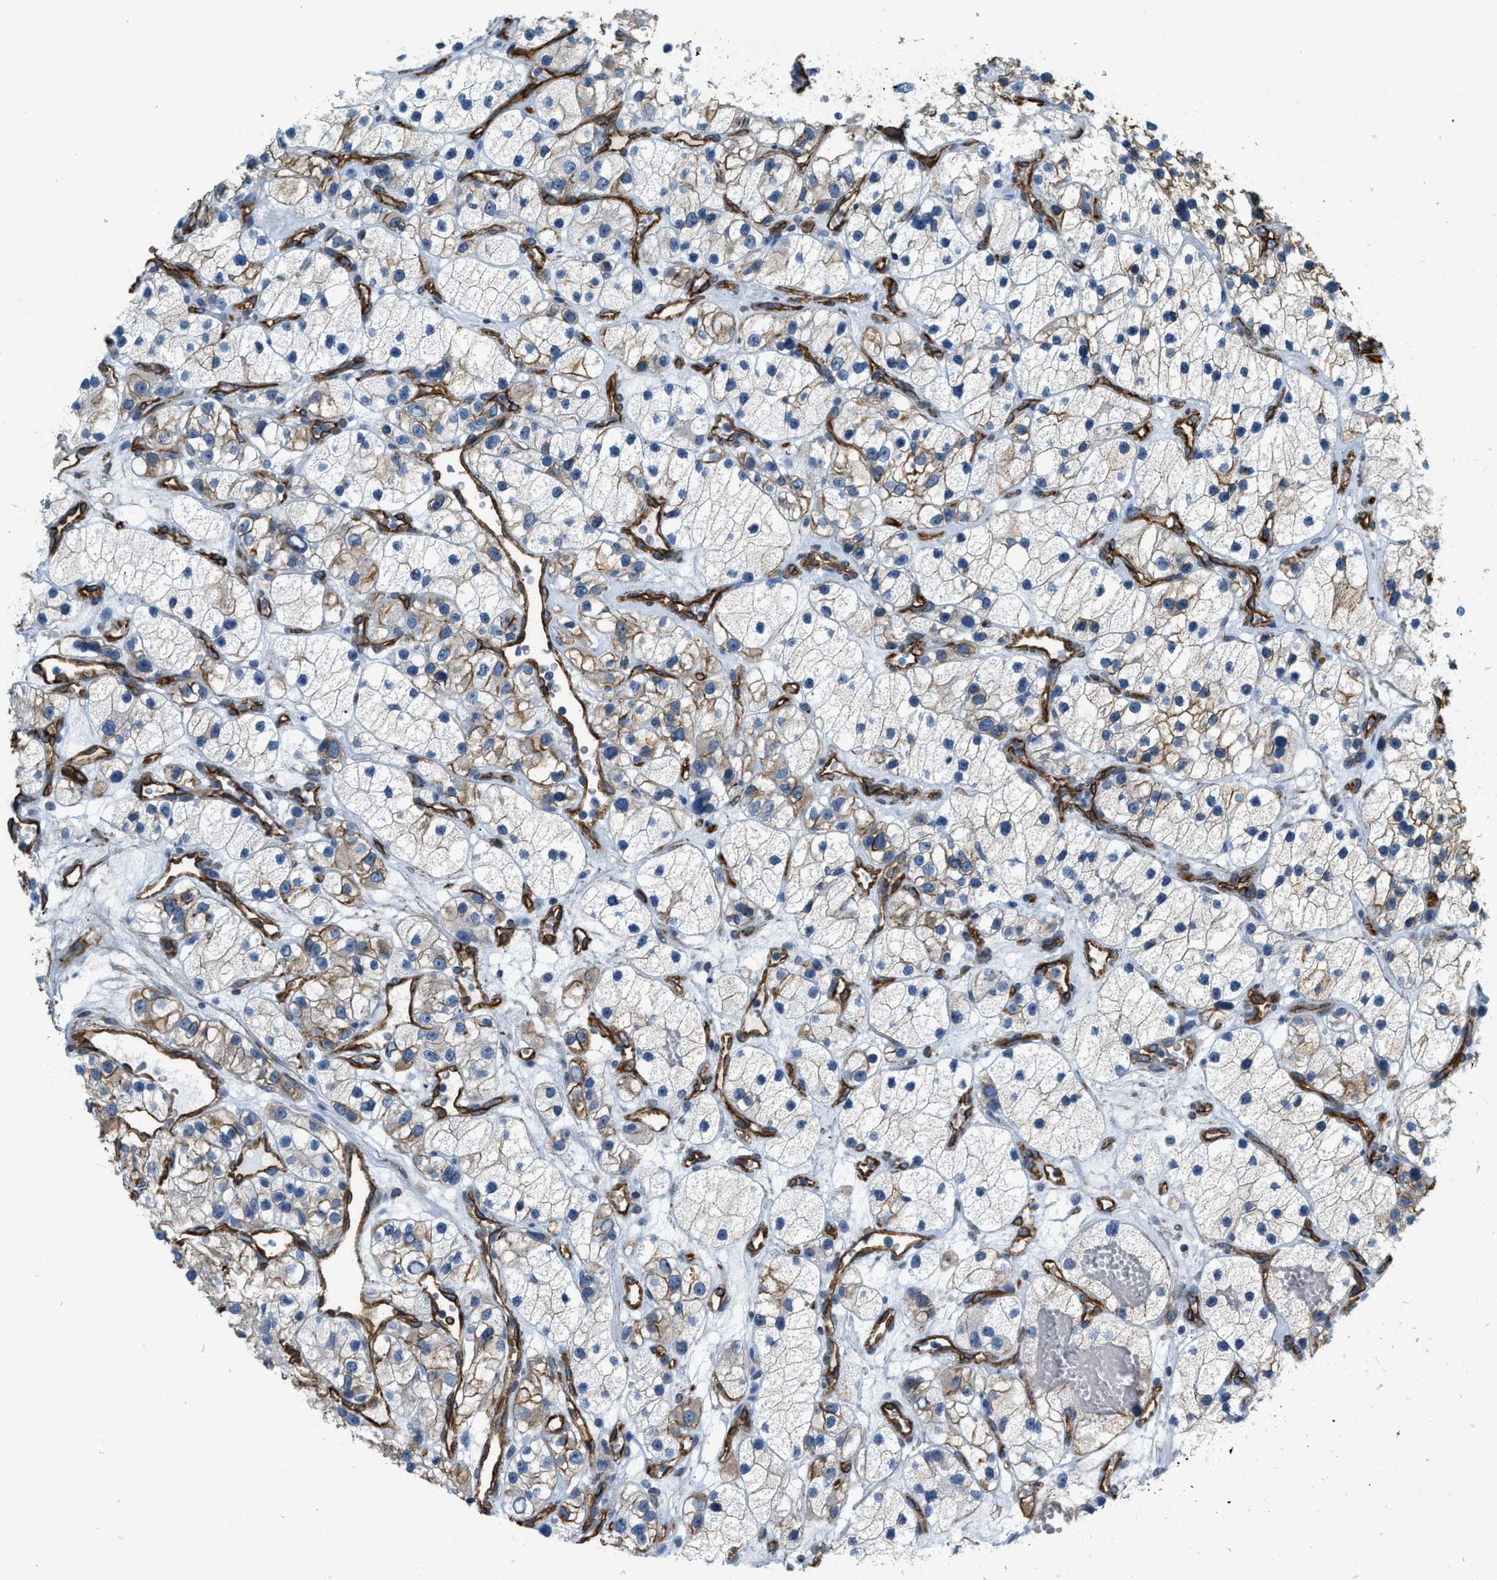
{"staining": {"intensity": "moderate", "quantity": "25%-75%", "location": "cytoplasmic/membranous"}, "tissue": "renal cancer", "cell_type": "Tumor cells", "image_type": "cancer", "snomed": [{"axis": "morphology", "description": "Adenocarcinoma, NOS"}, {"axis": "topography", "description": "Kidney"}], "caption": "High-power microscopy captured an IHC photomicrograph of renal cancer, revealing moderate cytoplasmic/membranous expression in approximately 25%-75% of tumor cells.", "gene": "TMEM43", "patient": {"sex": "female", "age": 57}}